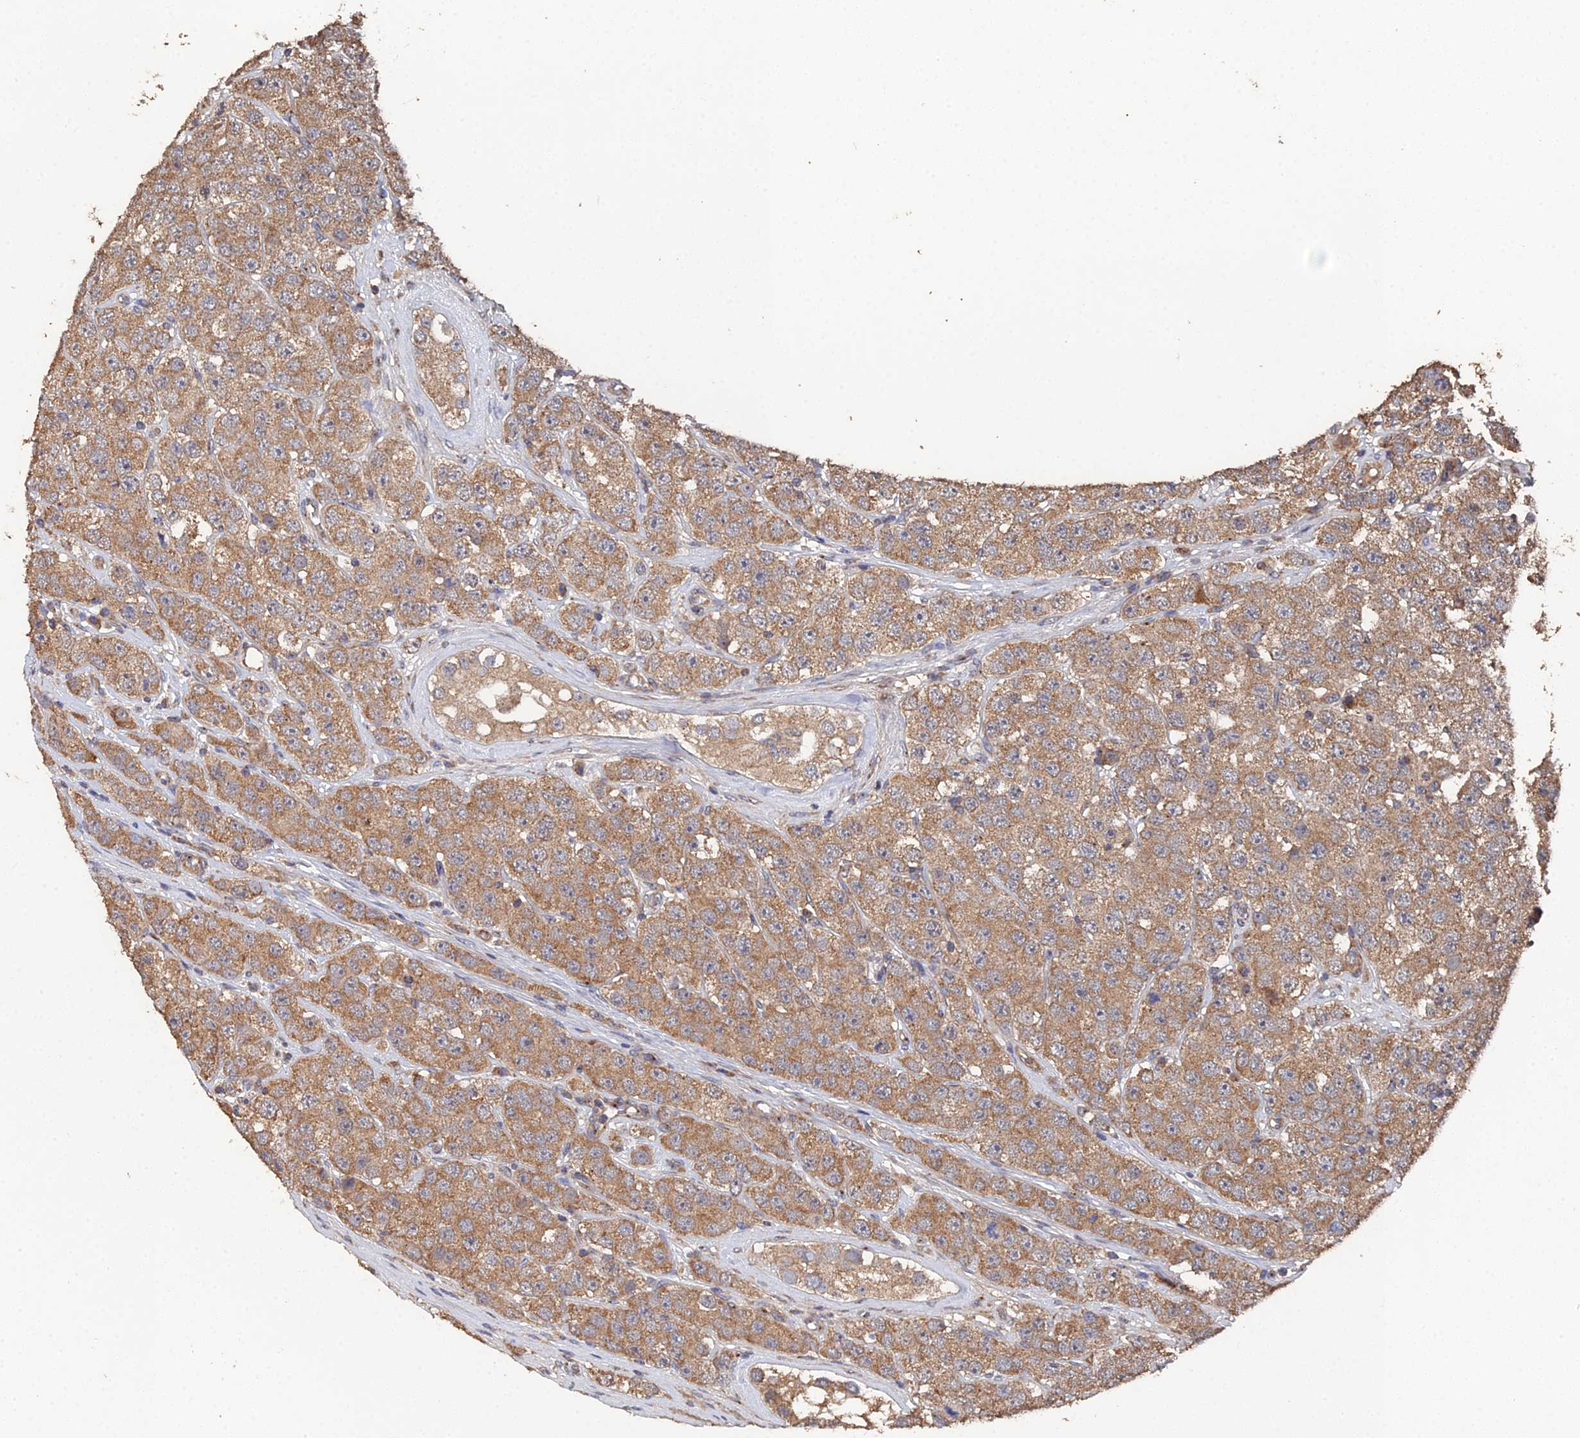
{"staining": {"intensity": "moderate", "quantity": ">75%", "location": "cytoplasmic/membranous"}, "tissue": "testis cancer", "cell_type": "Tumor cells", "image_type": "cancer", "snomed": [{"axis": "morphology", "description": "Seminoma, NOS"}, {"axis": "topography", "description": "Testis"}], "caption": "Testis seminoma stained for a protein demonstrates moderate cytoplasmic/membranous positivity in tumor cells. The staining was performed using DAB (3,3'-diaminobenzidine), with brown indicating positive protein expression. Nuclei are stained blue with hematoxylin.", "gene": "SPANXN4", "patient": {"sex": "male", "age": 28}}